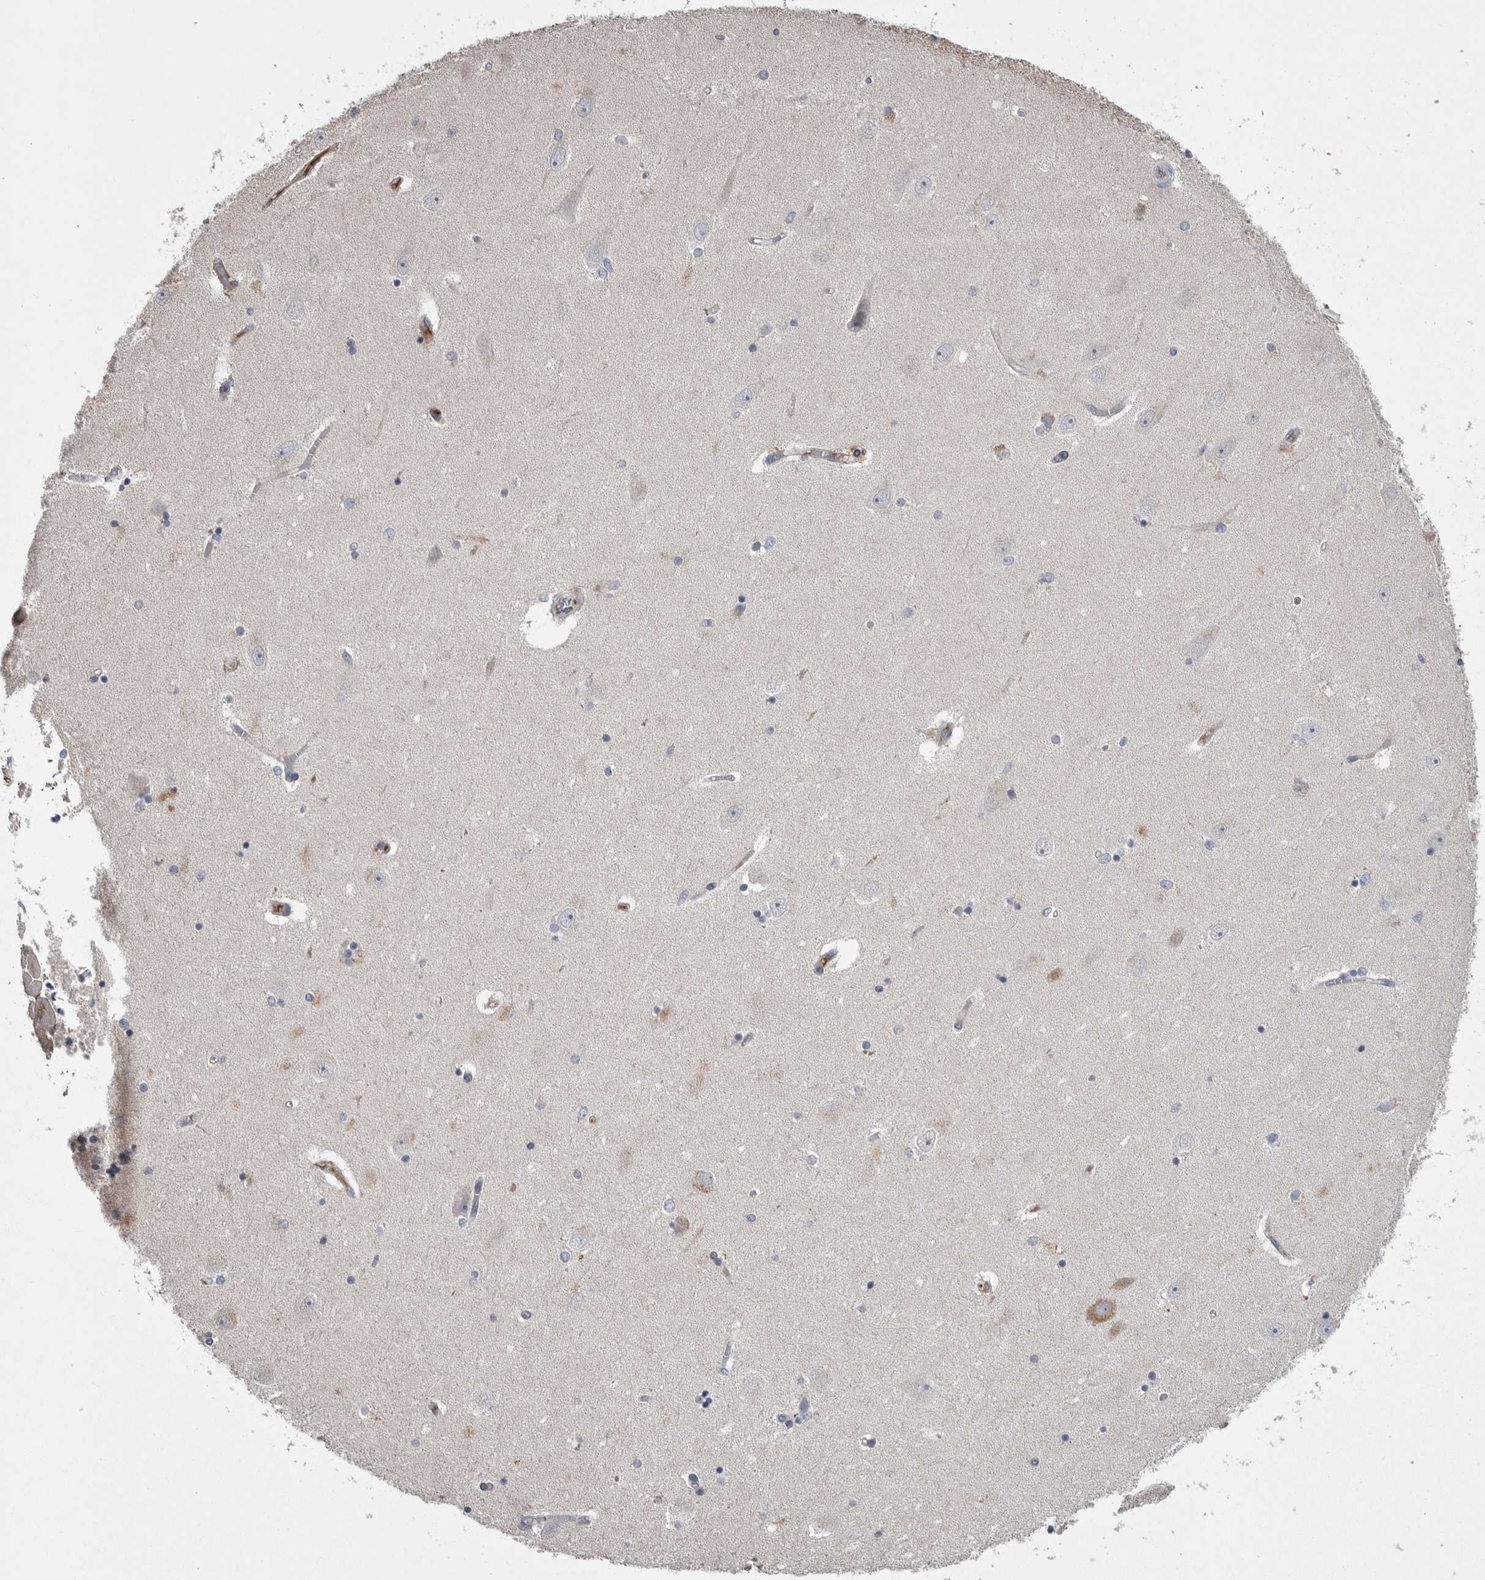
{"staining": {"intensity": "moderate", "quantity": "<25%", "location": "cytoplasmic/membranous"}, "tissue": "hippocampus", "cell_type": "Glial cells", "image_type": "normal", "snomed": [{"axis": "morphology", "description": "Normal tissue, NOS"}, {"axis": "topography", "description": "Hippocampus"}], "caption": "Moderate cytoplasmic/membranous protein staining is appreciated in approximately <25% of glial cells in hippocampus.", "gene": "CRP", "patient": {"sex": "female", "age": 54}}